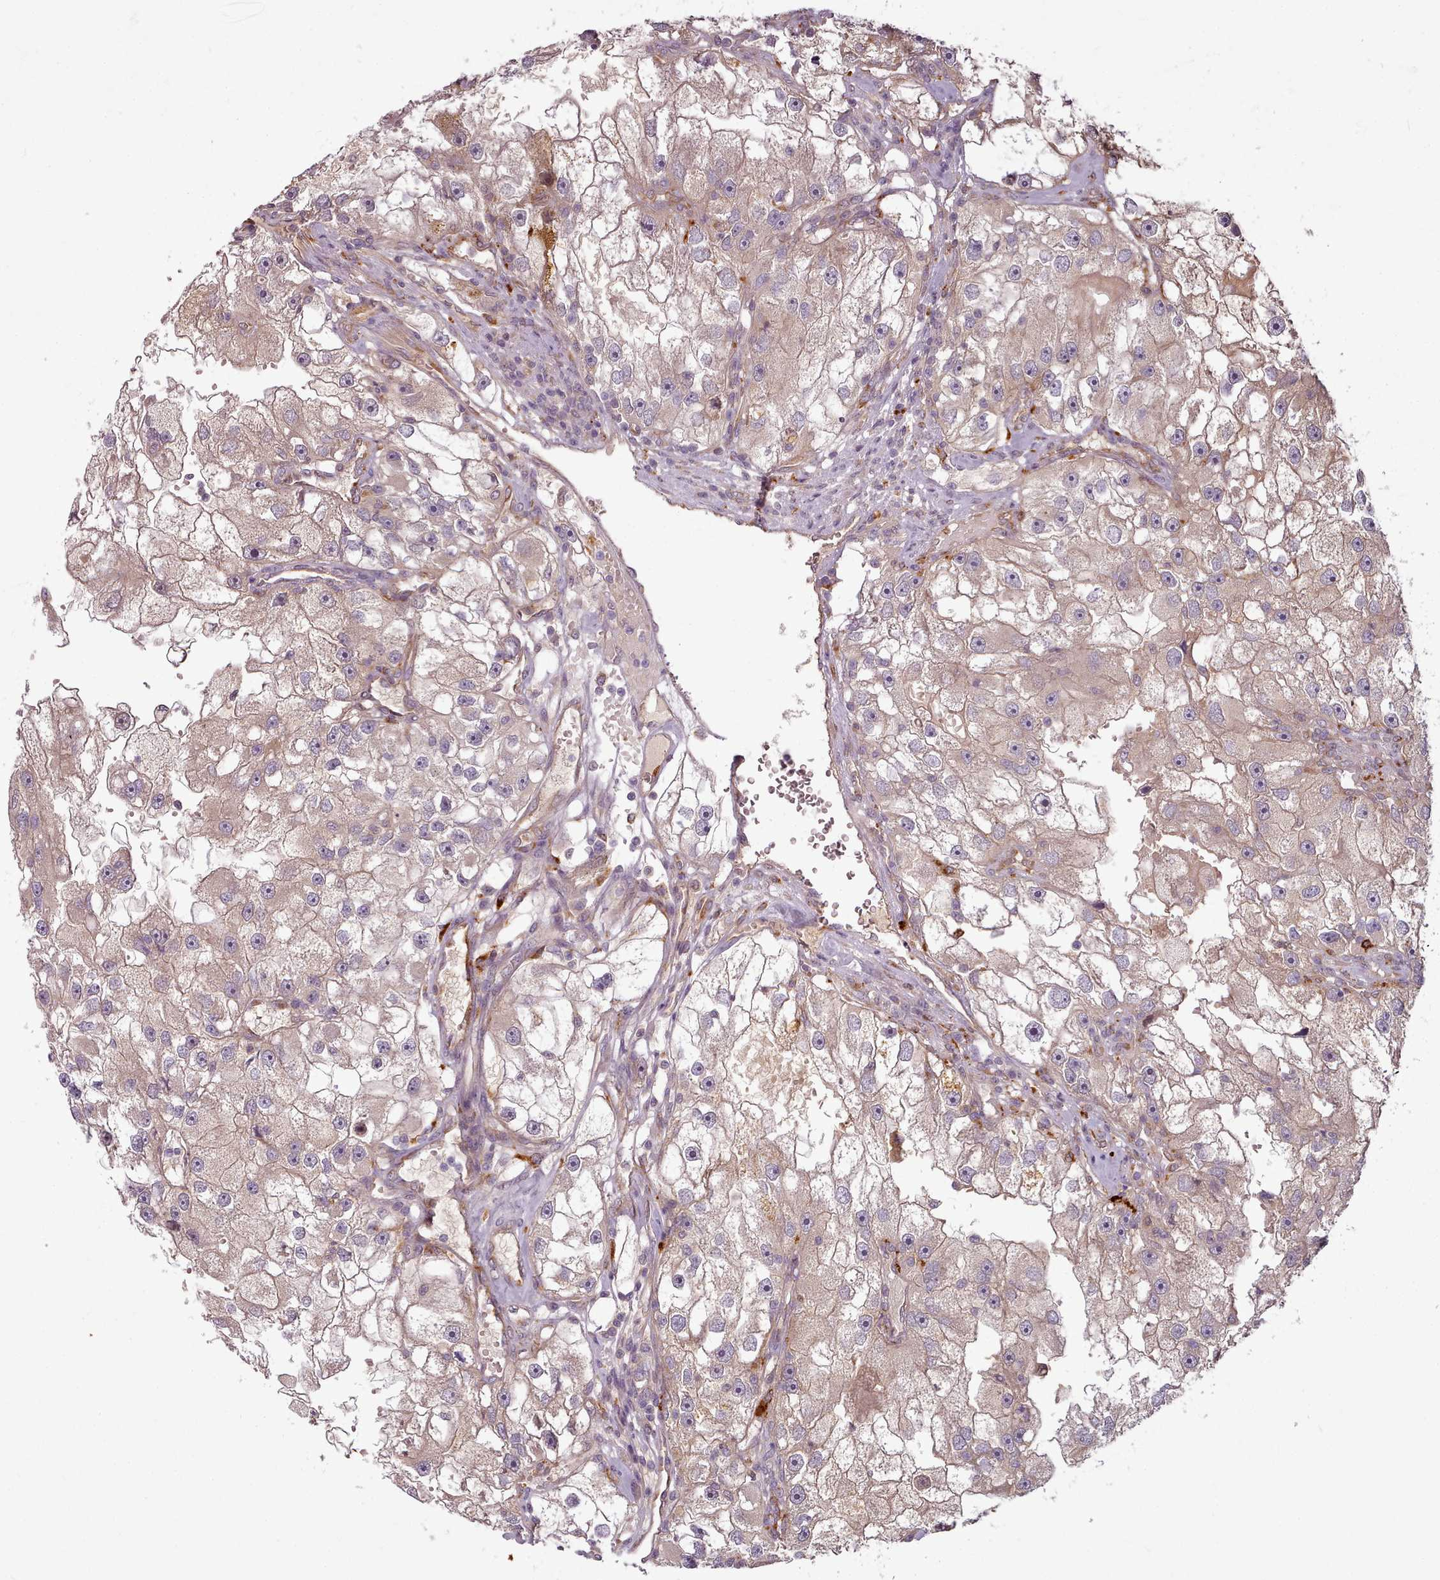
{"staining": {"intensity": "weak", "quantity": "25%-75%", "location": "cytoplasmic/membranous"}, "tissue": "renal cancer", "cell_type": "Tumor cells", "image_type": "cancer", "snomed": [{"axis": "morphology", "description": "Adenocarcinoma, NOS"}, {"axis": "topography", "description": "Kidney"}], "caption": "Protein expression analysis of human renal adenocarcinoma reveals weak cytoplasmic/membranous positivity in about 25%-75% of tumor cells.", "gene": "C1QTNF5", "patient": {"sex": "male", "age": 63}}